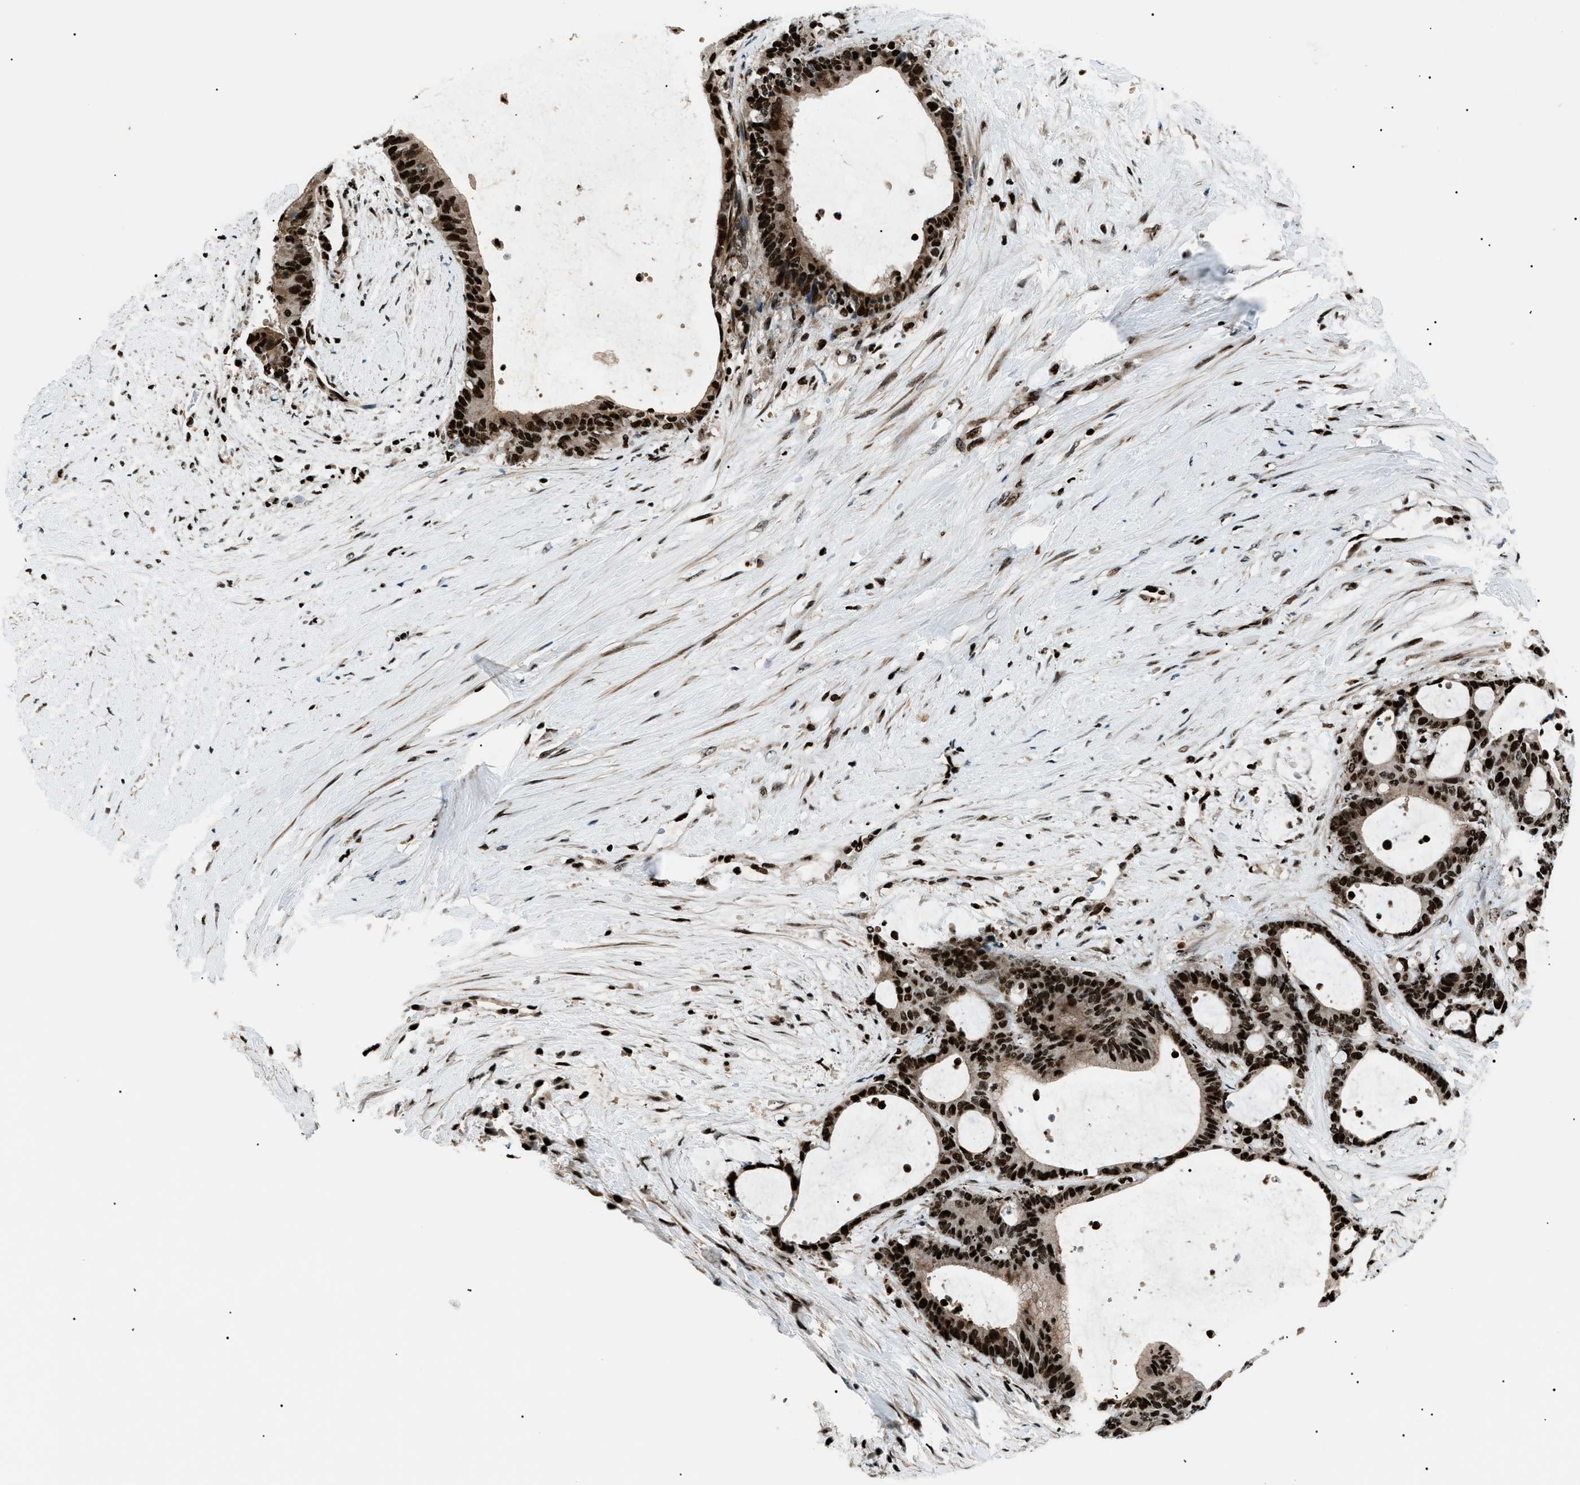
{"staining": {"intensity": "strong", "quantity": ">75%", "location": "nuclear"}, "tissue": "liver cancer", "cell_type": "Tumor cells", "image_type": "cancer", "snomed": [{"axis": "morphology", "description": "Cholangiocarcinoma"}, {"axis": "topography", "description": "Liver"}], "caption": "Immunohistochemistry of liver cholangiocarcinoma shows high levels of strong nuclear staining in approximately >75% of tumor cells.", "gene": "PRKX", "patient": {"sex": "female", "age": 73}}